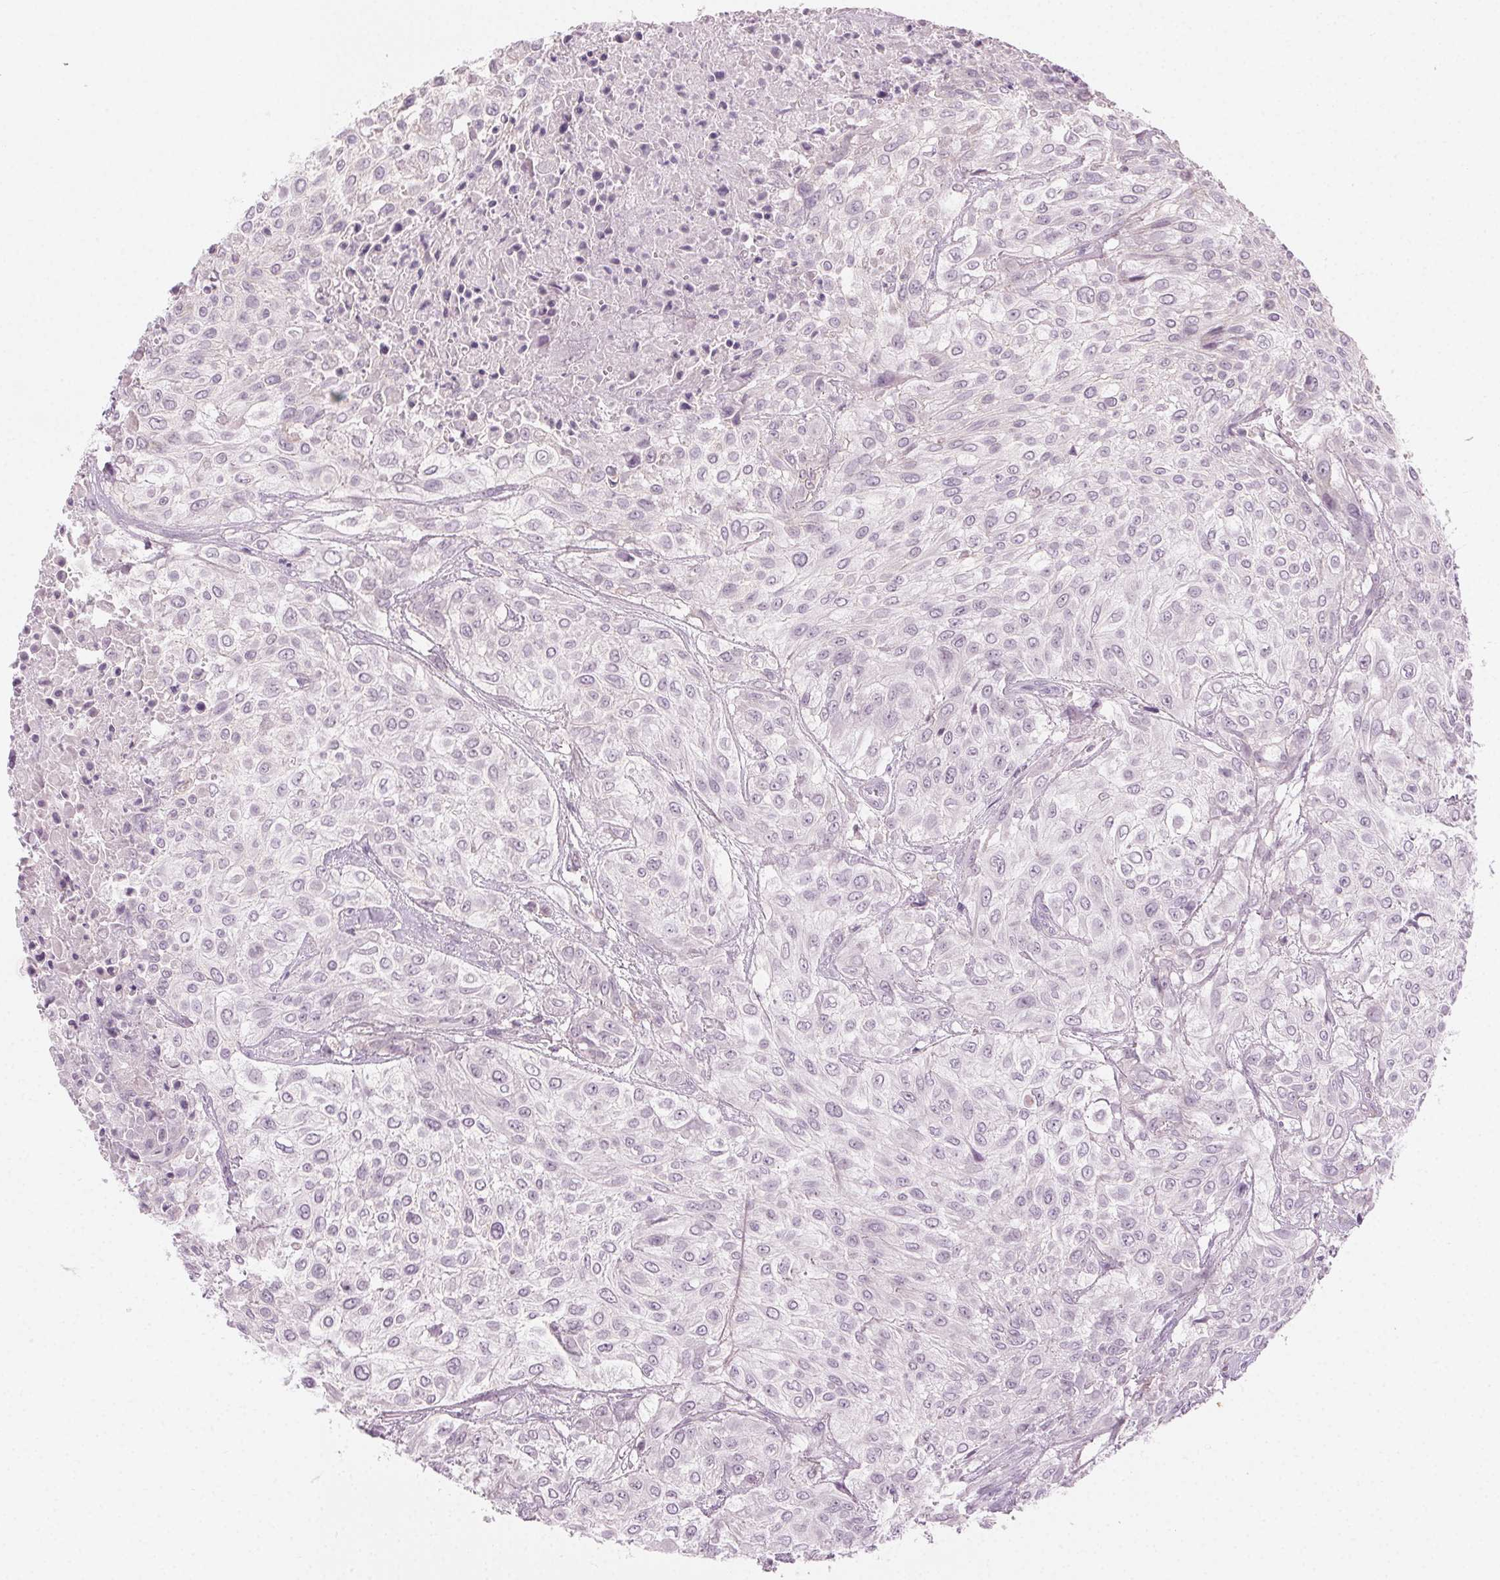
{"staining": {"intensity": "negative", "quantity": "none", "location": "none"}, "tissue": "urothelial cancer", "cell_type": "Tumor cells", "image_type": "cancer", "snomed": [{"axis": "morphology", "description": "Urothelial carcinoma, High grade"}, {"axis": "topography", "description": "Urinary bladder"}], "caption": "High power microscopy image of an IHC histopathology image of urothelial cancer, revealing no significant expression in tumor cells.", "gene": "HSF5", "patient": {"sex": "male", "age": 57}}